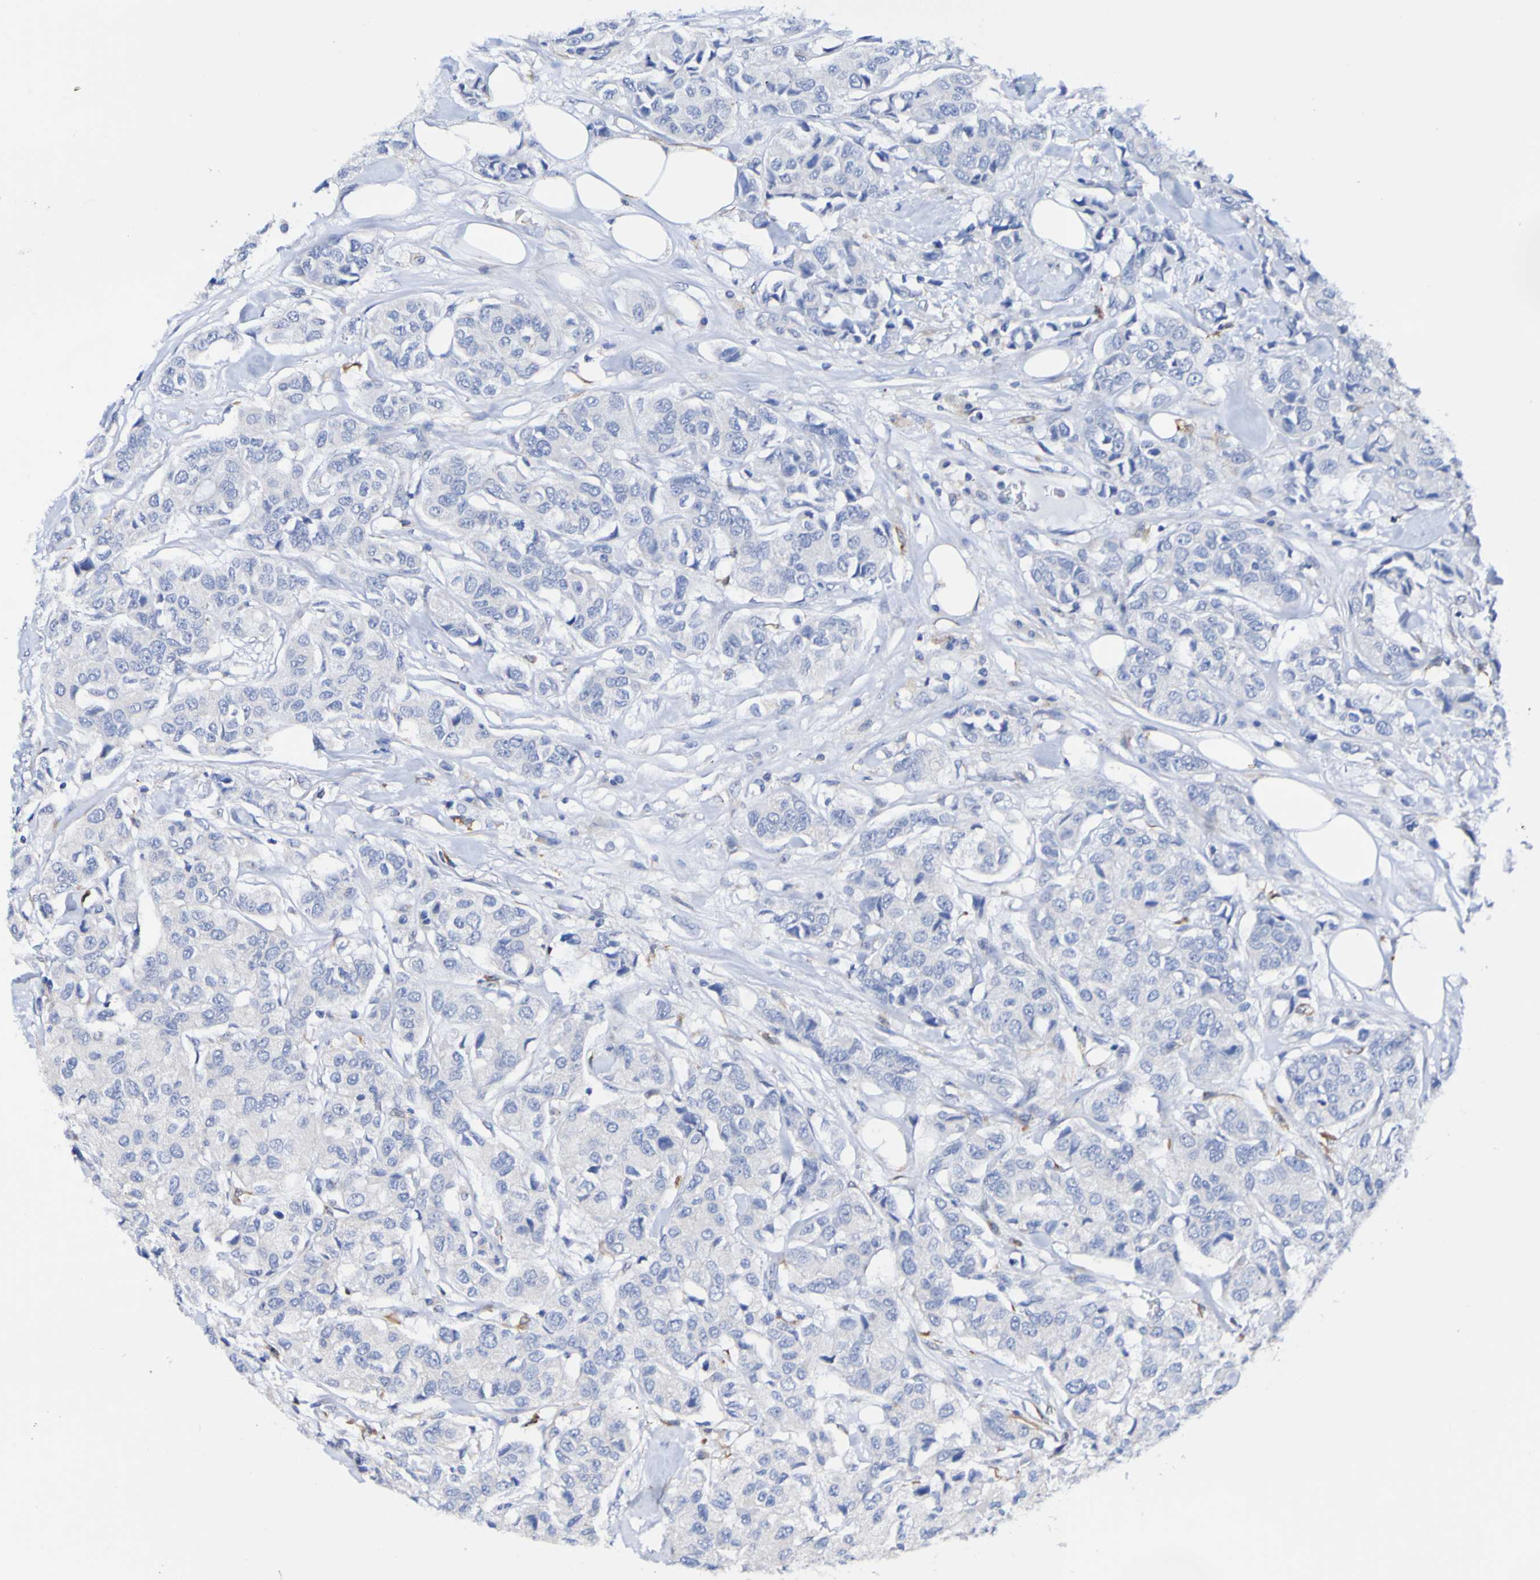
{"staining": {"intensity": "negative", "quantity": "none", "location": "none"}, "tissue": "breast cancer", "cell_type": "Tumor cells", "image_type": "cancer", "snomed": [{"axis": "morphology", "description": "Duct carcinoma"}, {"axis": "topography", "description": "Breast"}], "caption": "High power microscopy micrograph of an immunohistochemistry micrograph of infiltrating ductal carcinoma (breast), revealing no significant staining in tumor cells.", "gene": "SEZ6", "patient": {"sex": "female", "age": 80}}